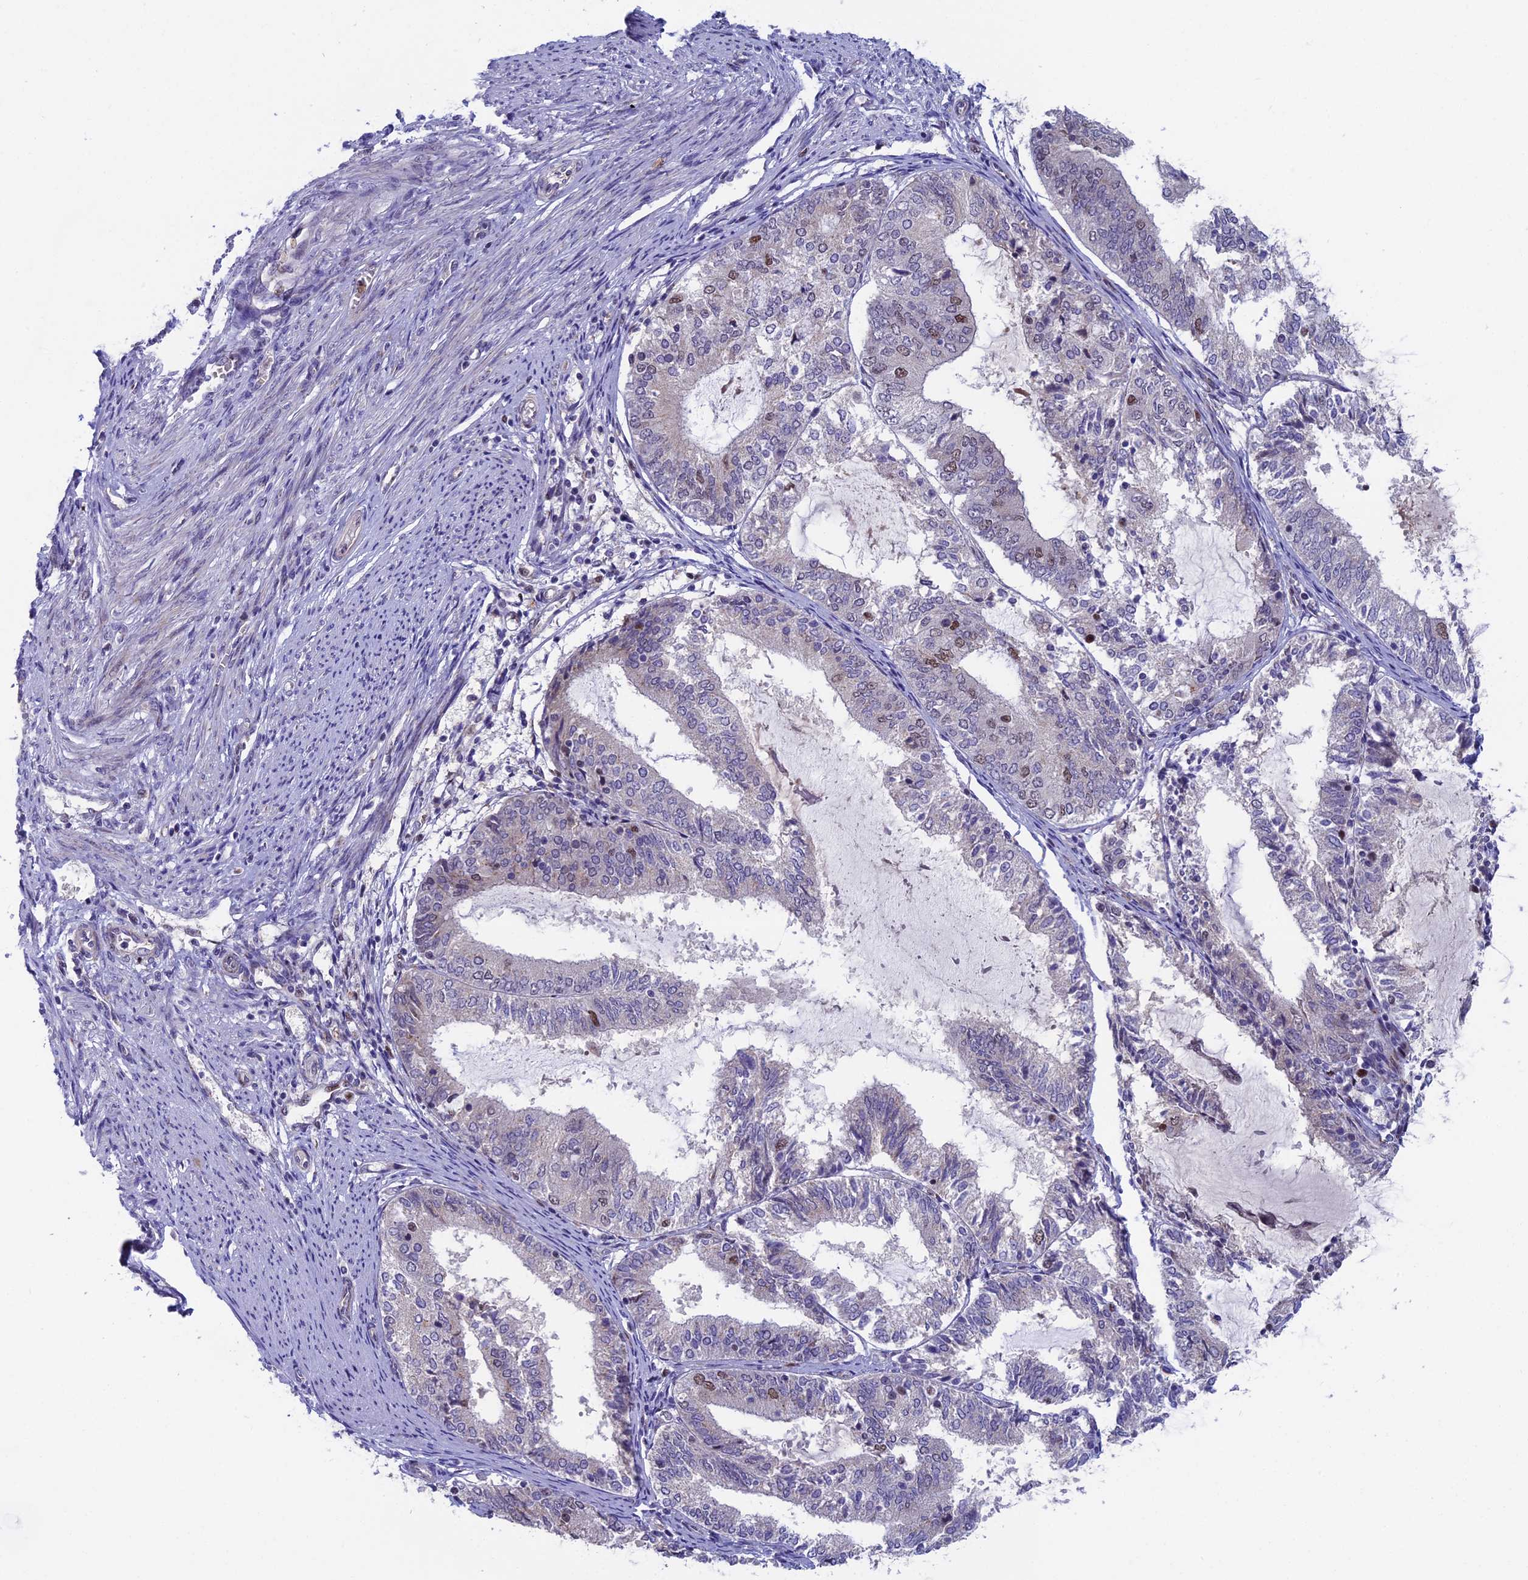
{"staining": {"intensity": "weak", "quantity": "<25%", "location": "nuclear"}, "tissue": "endometrial cancer", "cell_type": "Tumor cells", "image_type": "cancer", "snomed": [{"axis": "morphology", "description": "Adenocarcinoma, NOS"}, {"axis": "topography", "description": "Endometrium"}], "caption": "High power microscopy histopathology image of an IHC micrograph of endometrial cancer, revealing no significant expression in tumor cells. (Stains: DAB immunohistochemistry with hematoxylin counter stain, Microscopy: brightfield microscopy at high magnification).", "gene": "LIG1", "patient": {"sex": "female", "age": 81}}